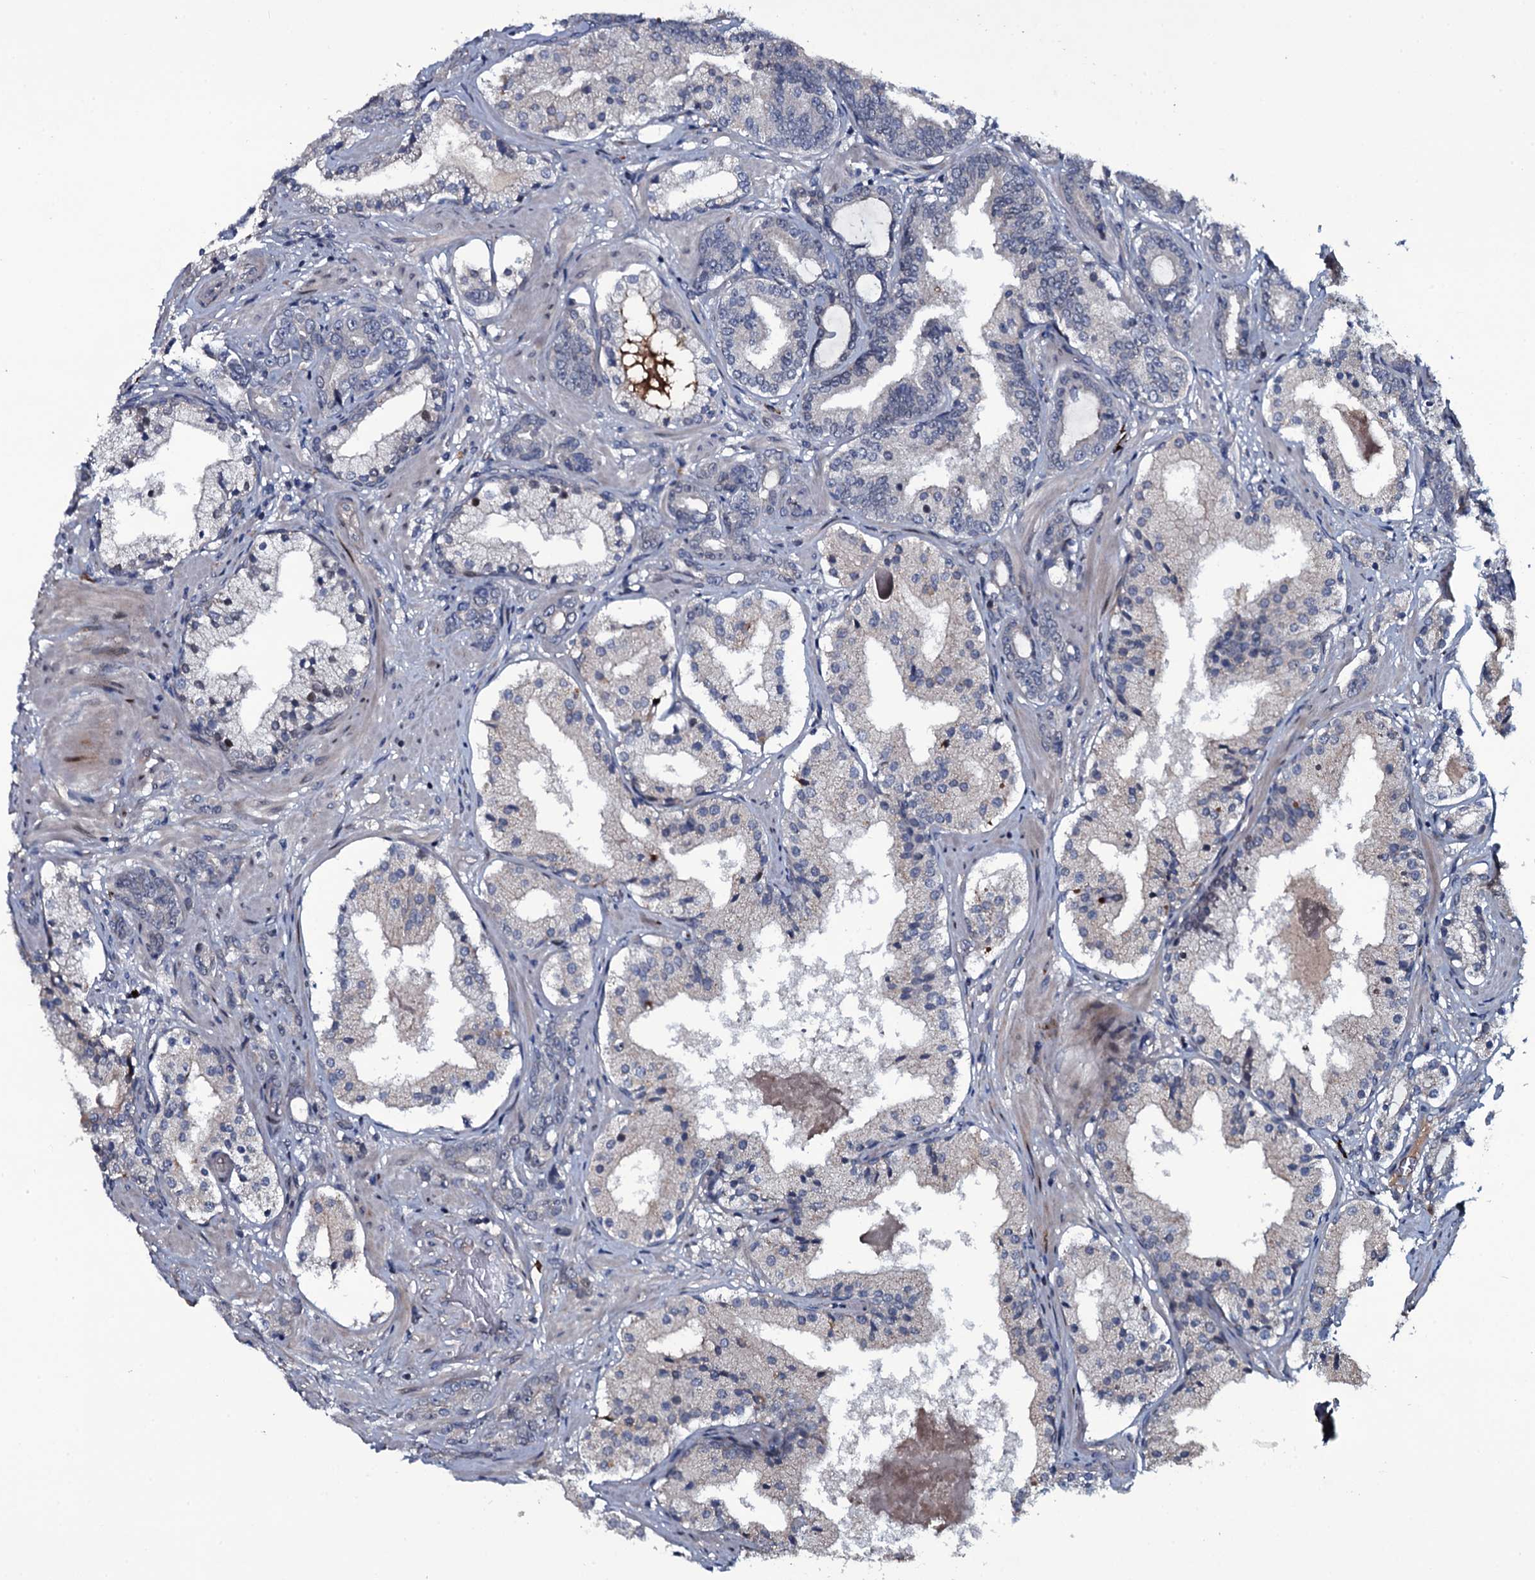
{"staining": {"intensity": "negative", "quantity": "none", "location": "none"}, "tissue": "prostate cancer", "cell_type": "Tumor cells", "image_type": "cancer", "snomed": [{"axis": "morphology", "description": "Adenocarcinoma, High grade"}, {"axis": "topography", "description": "Prostate"}], "caption": "Tumor cells are negative for brown protein staining in high-grade adenocarcinoma (prostate).", "gene": "LYG2", "patient": {"sex": "male", "age": 58}}